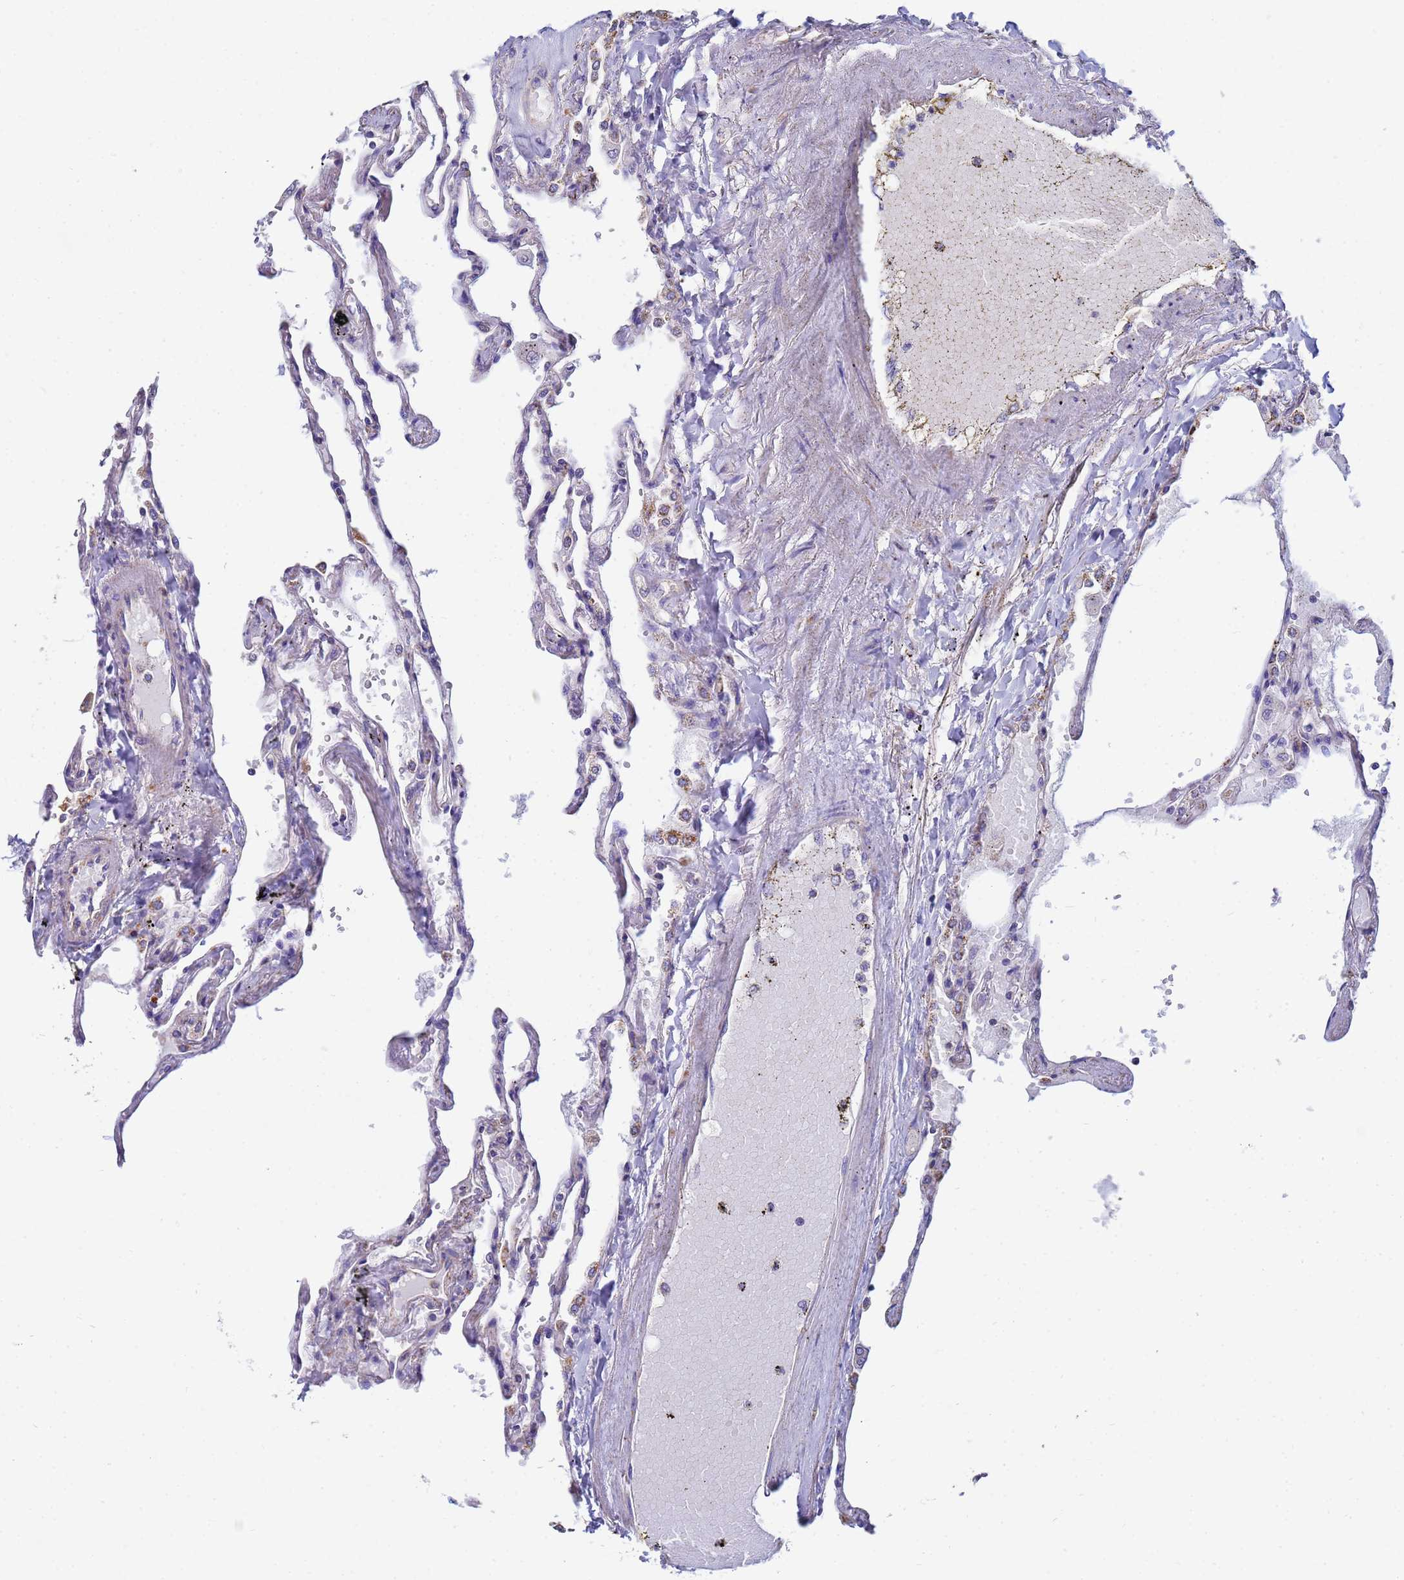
{"staining": {"intensity": "moderate", "quantity": "25%-75%", "location": "cytoplasmic/membranous"}, "tissue": "lung", "cell_type": "Alveolar cells", "image_type": "normal", "snomed": [{"axis": "morphology", "description": "Normal tissue, NOS"}, {"axis": "topography", "description": "Lung"}], "caption": "Moderate cytoplasmic/membranous expression for a protein is appreciated in approximately 25%-75% of alveolar cells of normal lung using immunohistochemistry (IHC).", "gene": "UQCRHL", "patient": {"sex": "female", "age": 67}}